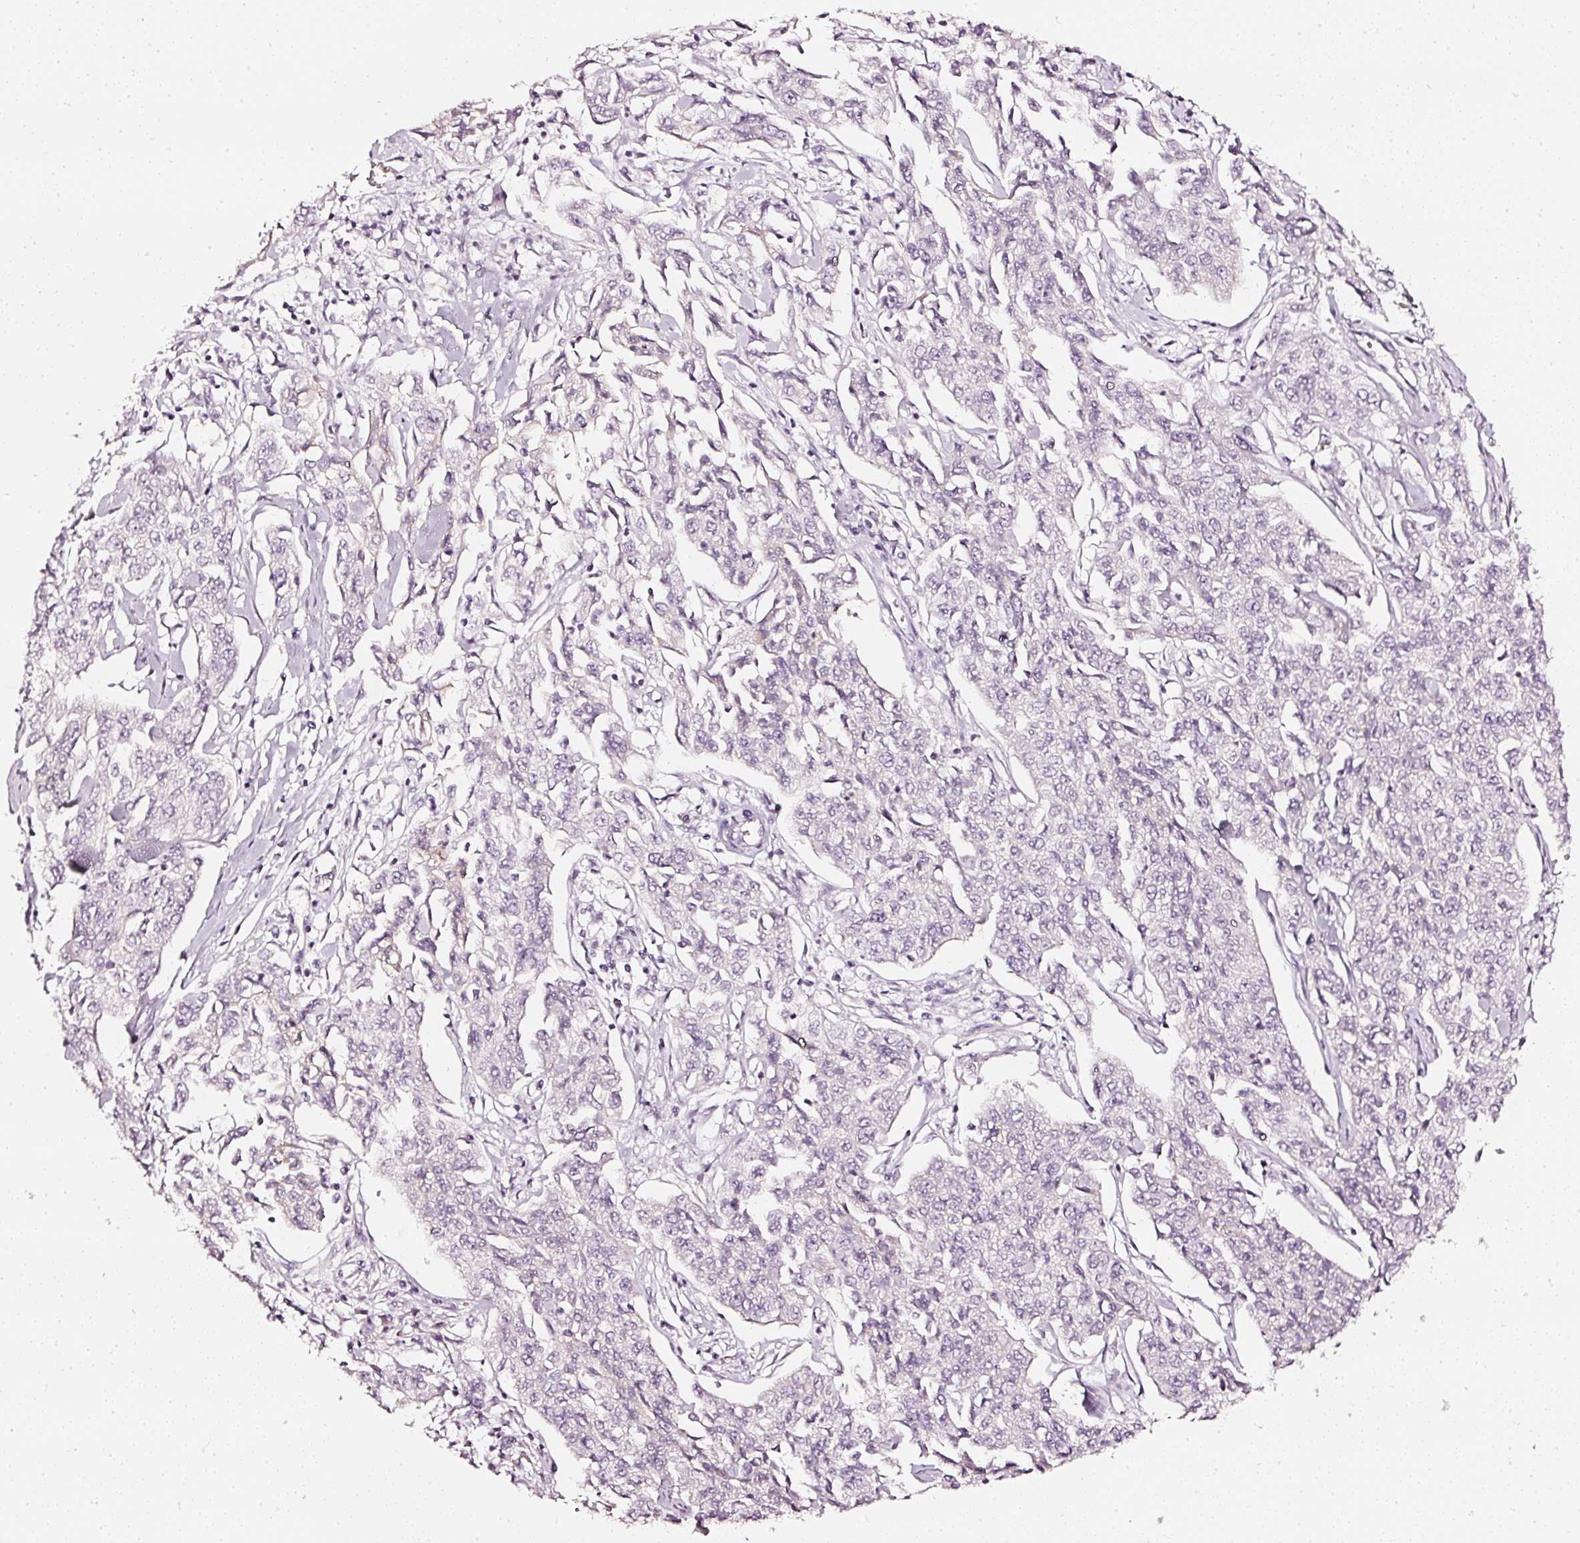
{"staining": {"intensity": "negative", "quantity": "none", "location": "none"}, "tissue": "cervical cancer", "cell_type": "Tumor cells", "image_type": "cancer", "snomed": [{"axis": "morphology", "description": "Squamous cell carcinoma, NOS"}, {"axis": "topography", "description": "Cervix"}], "caption": "DAB immunohistochemical staining of human cervical squamous cell carcinoma displays no significant expression in tumor cells.", "gene": "CNP", "patient": {"sex": "female", "age": 35}}